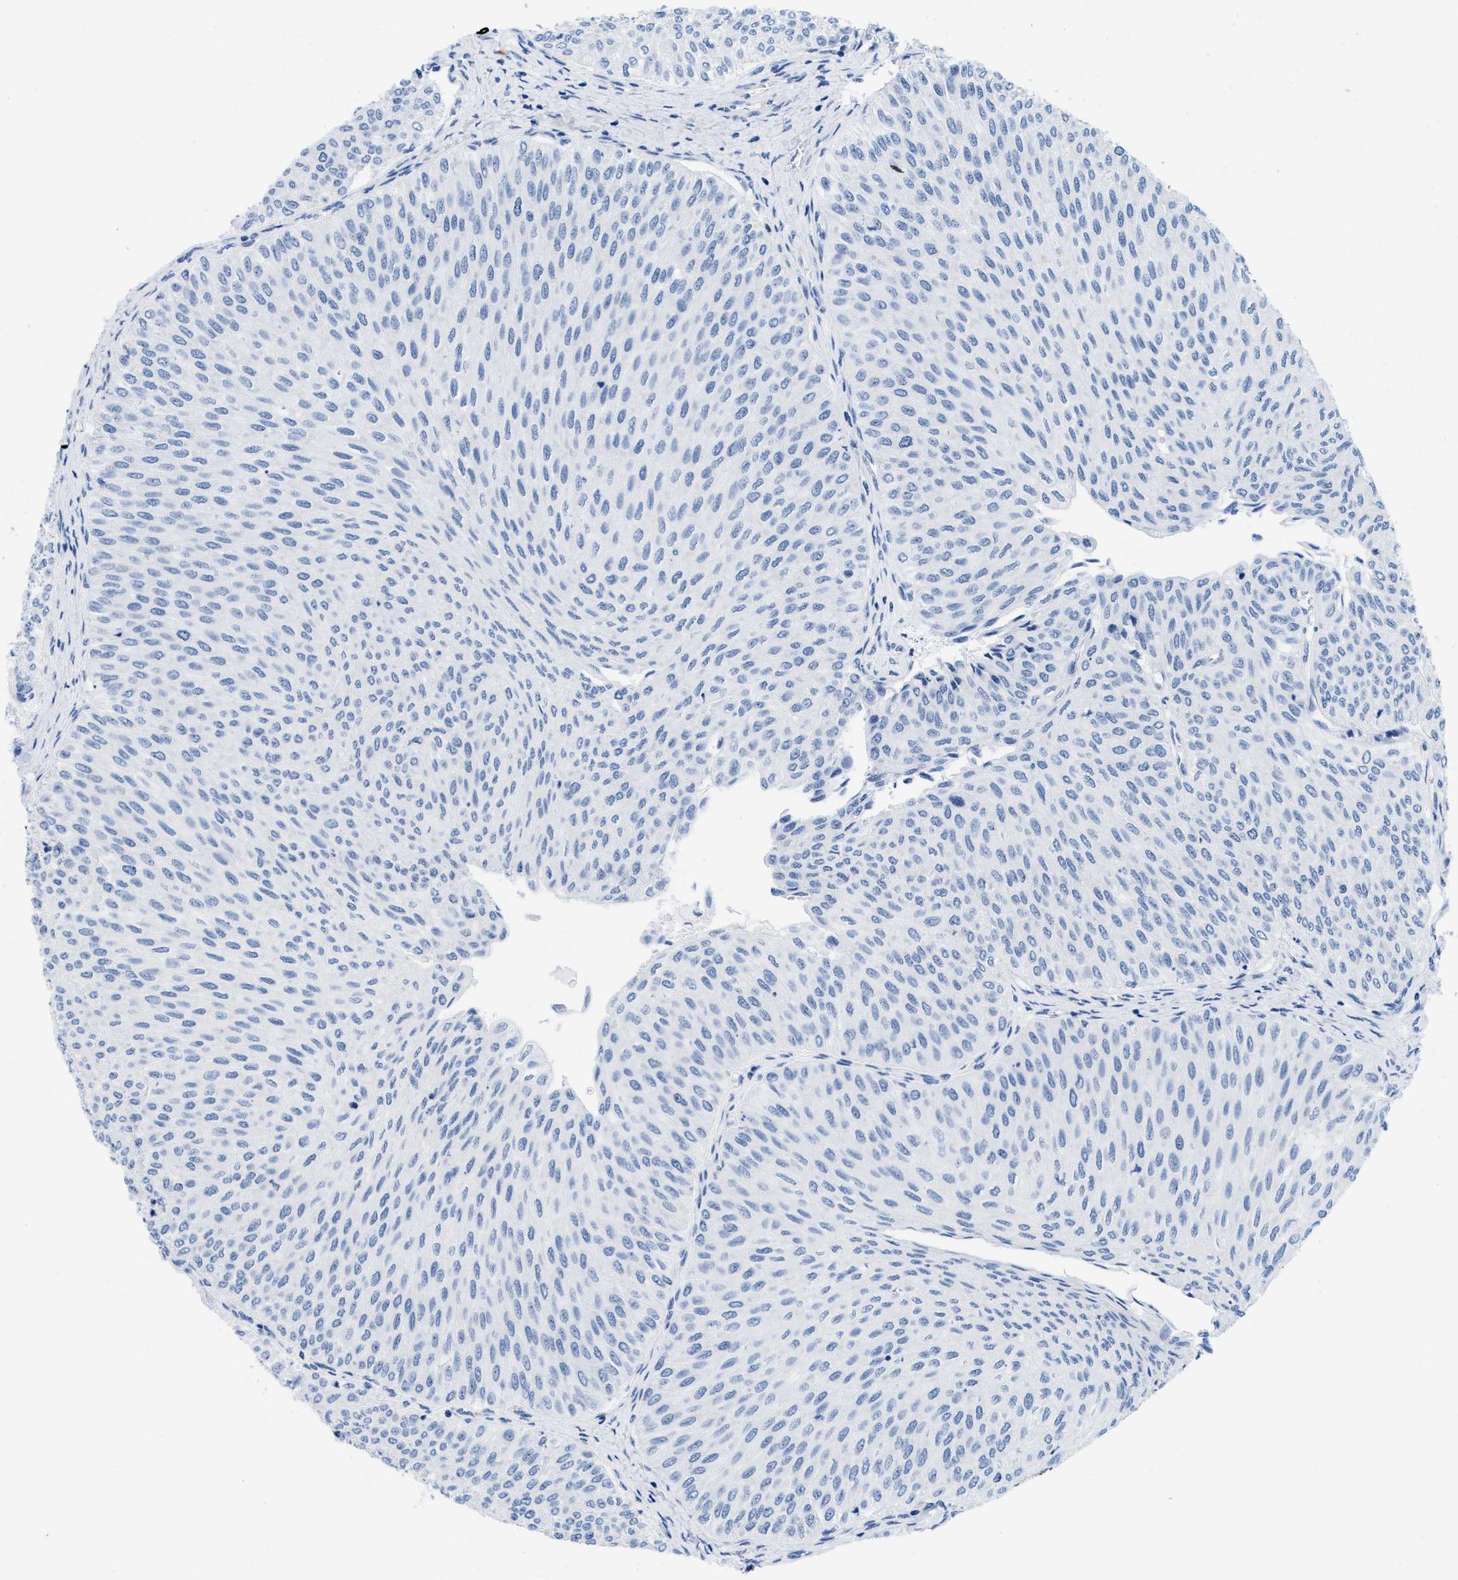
{"staining": {"intensity": "negative", "quantity": "none", "location": "none"}, "tissue": "urothelial cancer", "cell_type": "Tumor cells", "image_type": "cancer", "snomed": [{"axis": "morphology", "description": "Urothelial carcinoma, Low grade"}, {"axis": "topography", "description": "Urinary bladder"}], "caption": "An image of low-grade urothelial carcinoma stained for a protein shows no brown staining in tumor cells.", "gene": "CR1", "patient": {"sex": "male", "age": 78}}